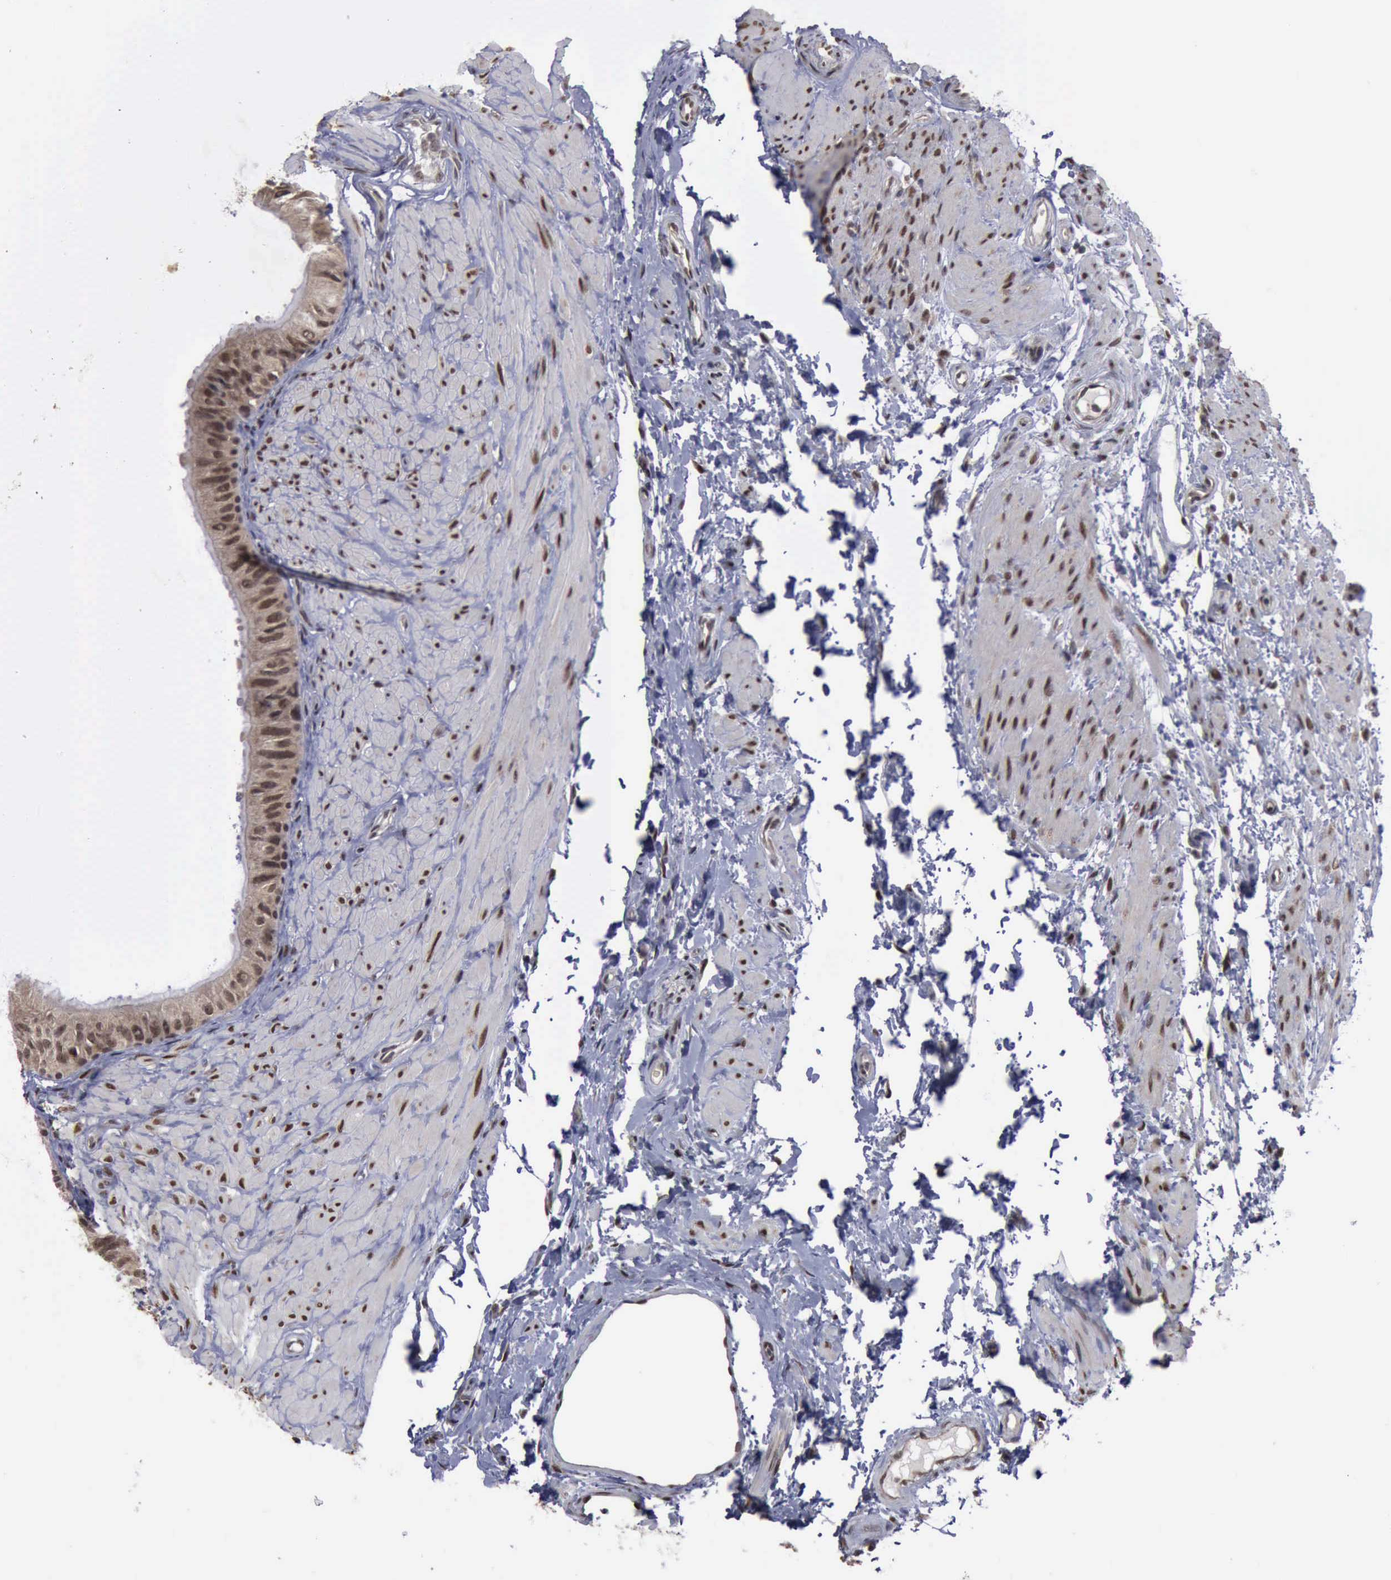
{"staining": {"intensity": "moderate", "quantity": ">75%", "location": "cytoplasmic/membranous,nuclear"}, "tissue": "epididymis", "cell_type": "Glandular cells", "image_type": "normal", "snomed": [{"axis": "morphology", "description": "Normal tissue, NOS"}, {"axis": "topography", "description": "Epididymis"}], "caption": "Immunohistochemistry (IHC) (DAB (3,3'-diaminobenzidine)) staining of unremarkable epididymis exhibits moderate cytoplasmic/membranous,nuclear protein expression in approximately >75% of glandular cells. The protein of interest is stained brown, and the nuclei are stained in blue (DAB IHC with brightfield microscopy, high magnification).", "gene": "RTCB", "patient": {"sex": "male", "age": 68}}